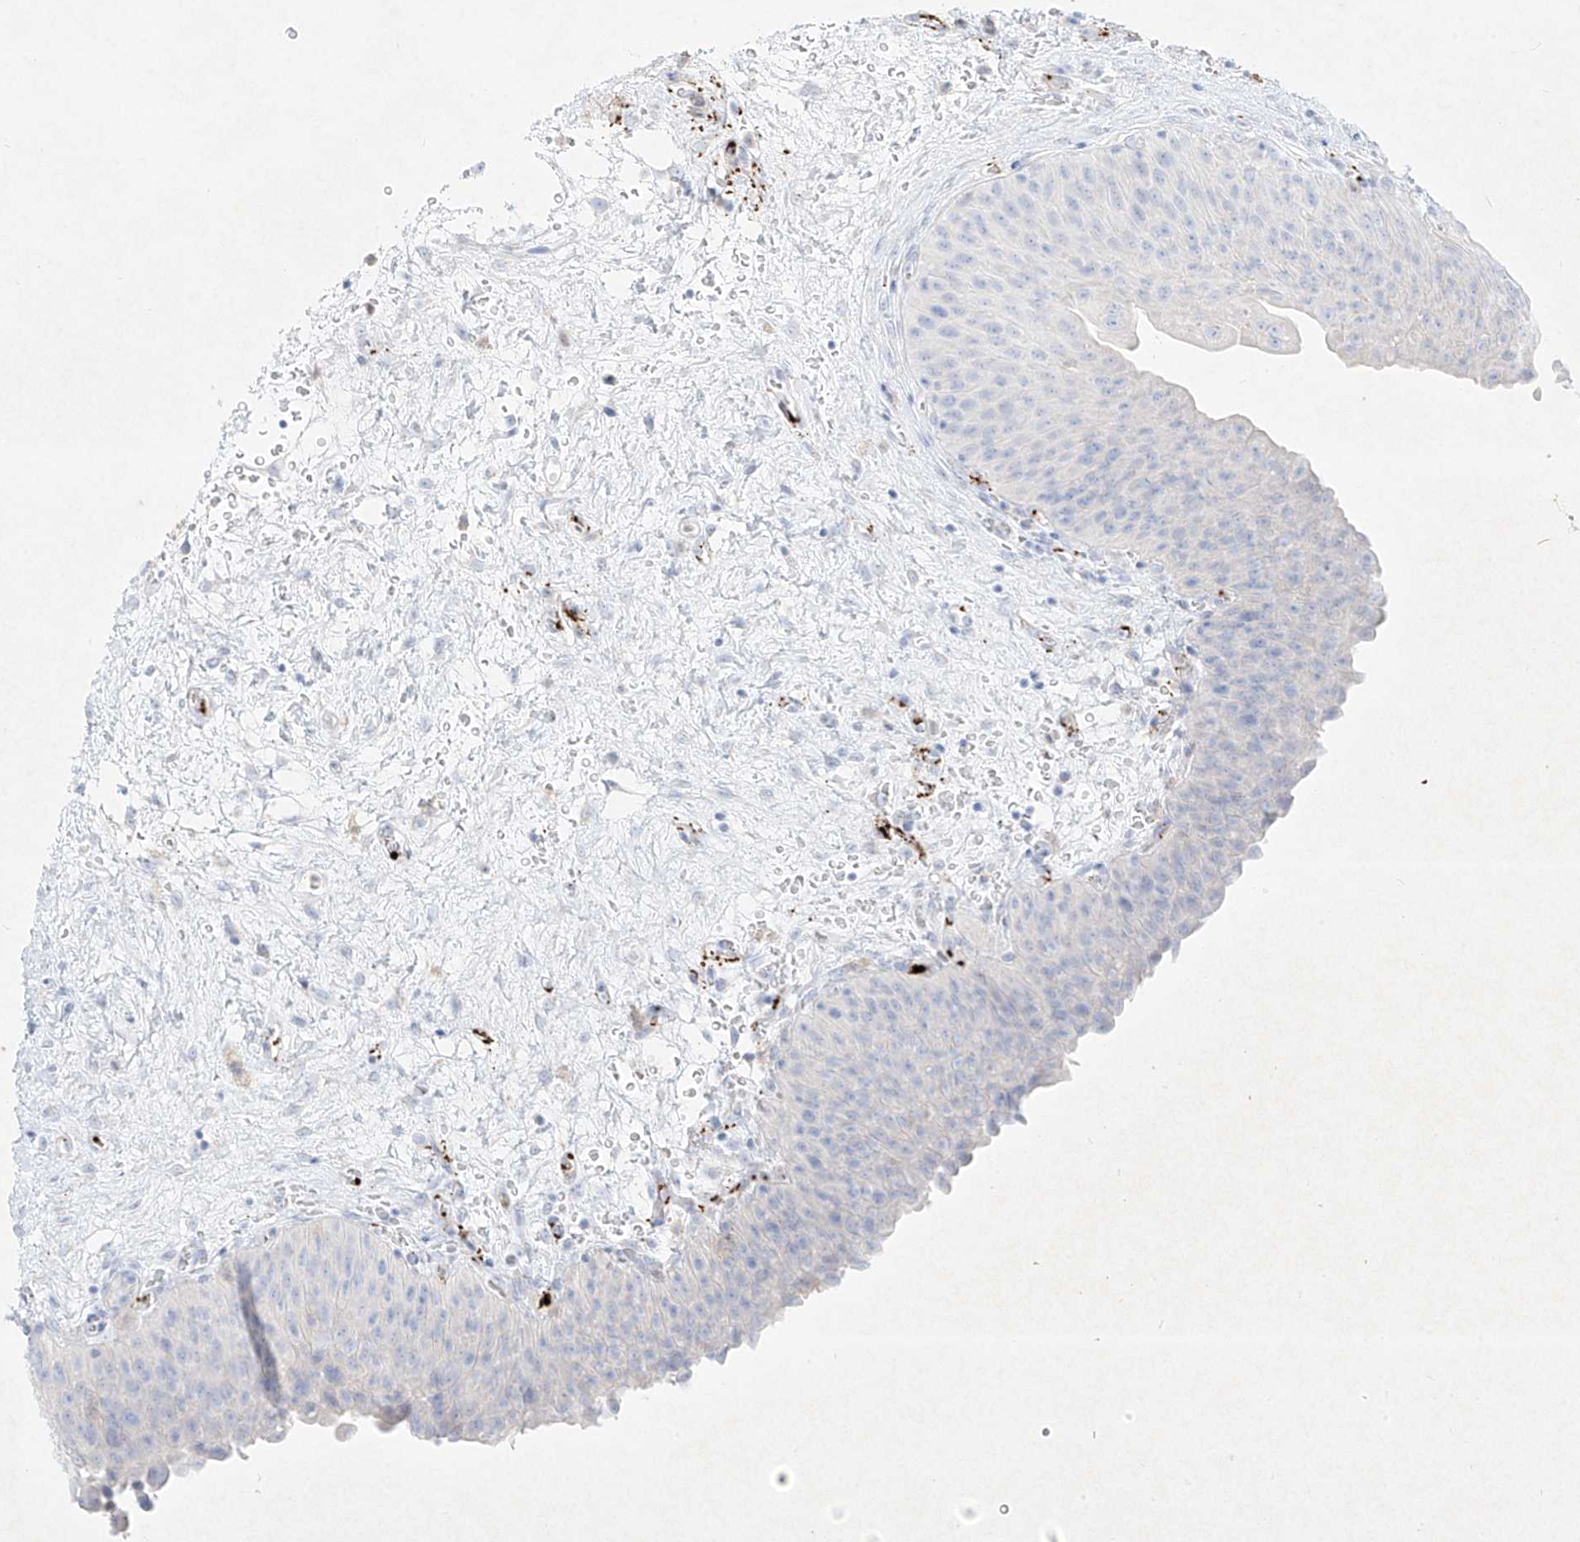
{"staining": {"intensity": "negative", "quantity": "none", "location": "none"}, "tissue": "urinary bladder", "cell_type": "Urothelial cells", "image_type": "normal", "snomed": [{"axis": "morphology", "description": "Normal tissue, NOS"}, {"axis": "morphology", "description": "Dysplasia, NOS"}, {"axis": "topography", "description": "Urinary bladder"}], "caption": "Immunohistochemistry (IHC) image of unremarkable urinary bladder stained for a protein (brown), which displays no expression in urothelial cells.", "gene": "PLEK", "patient": {"sex": "male", "age": 35}}